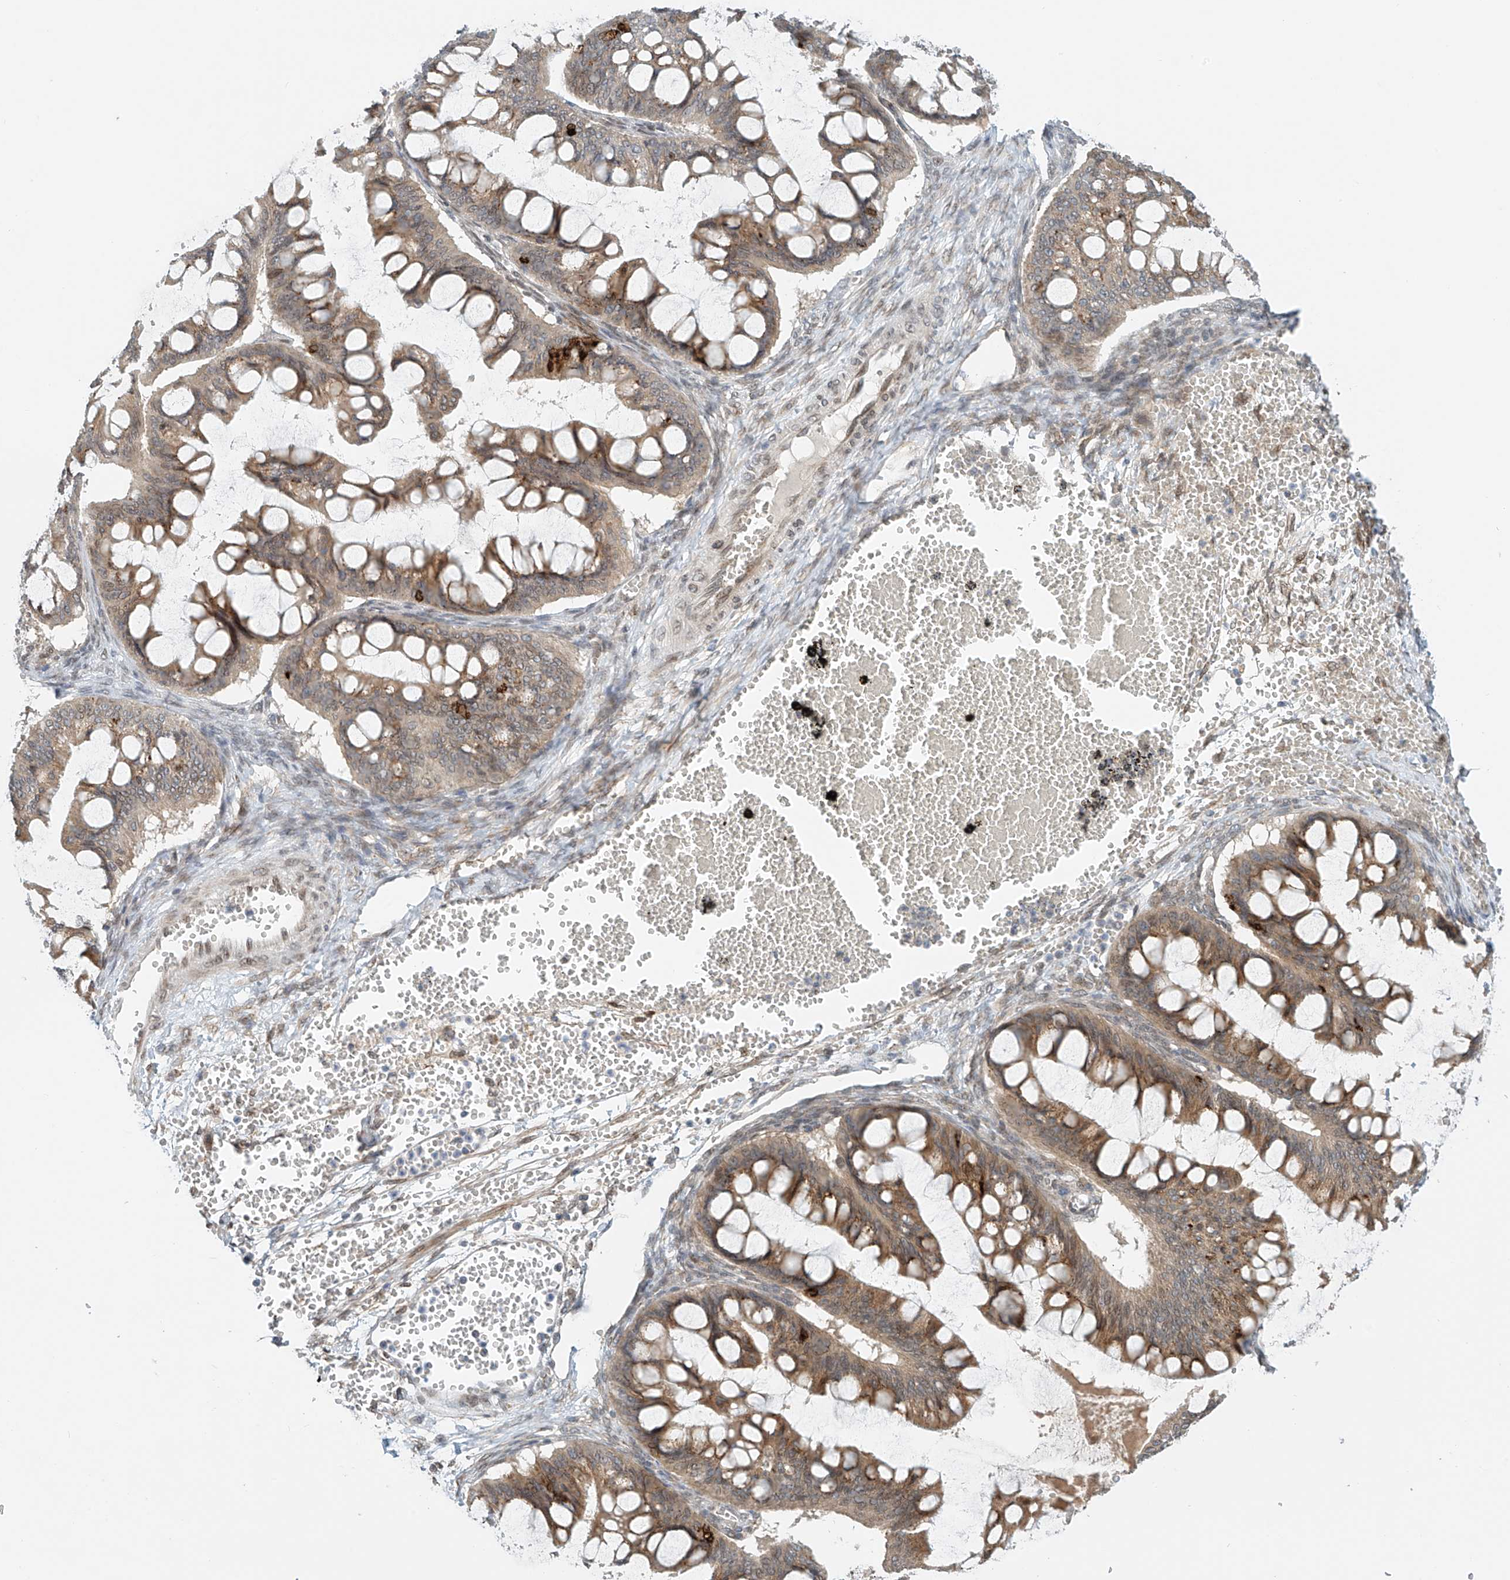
{"staining": {"intensity": "weak", "quantity": ">75%", "location": "cytoplasmic/membranous"}, "tissue": "ovarian cancer", "cell_type": "Tumor cells", "image_type": "cancer", "snomed": [{"axis": "morphology", "description": "Cystadenocarcinoma, mucinous, NOS"}, {"axis": "topography", "description": "Ovary"}], "caption": "DAB (3,3'-diaminobenzidine) immunohistochemical staining of ovarian mucinous cystadenocarcinoma exhibits weak cytoplasmic/membranous protein expression in about >75% of tumor cells.", "gene": "STARD9", "patient": {"sex": "female", "age": 73}}